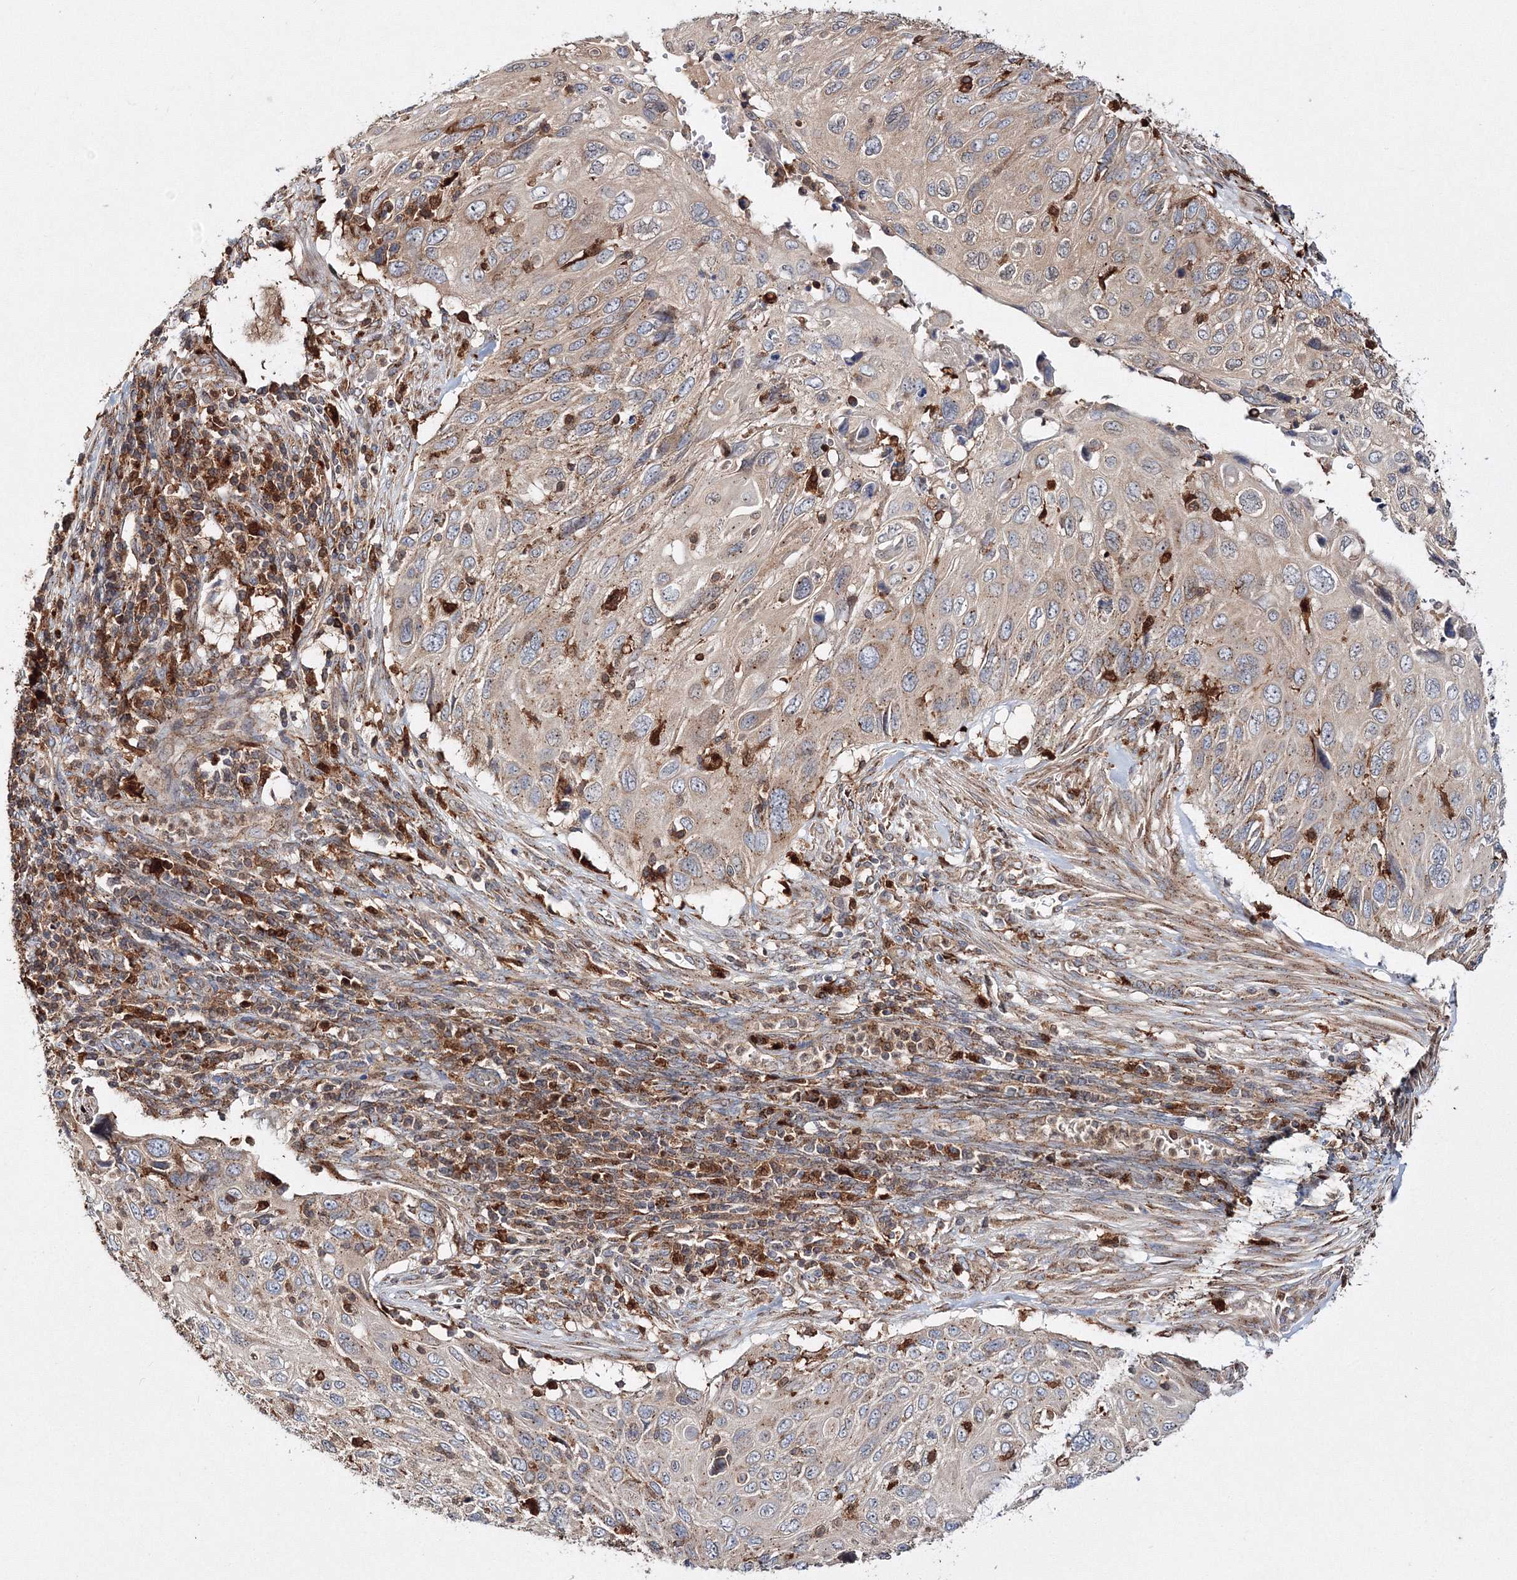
{"staining": {"intensity": "weak", "quantity": "<25%", "location": "cytoplasmic/membranous"}, "tissue": "cervical cancer", "cell_type": "Tumor cells", "image_type": "cancer", "snomed": [{"axis": "morphology", "description": "Squamous cell carcinoma, NOS"}, {"axis": "topography", "description": "Cervix"}], "caption": "Cervical cancer (squamous cell carcinoma) was stained to show a protein in brown. There is no significant expression in tumor cells.", "gene": "ARCN1", "patient": {"sex": "female", "age": 70}}